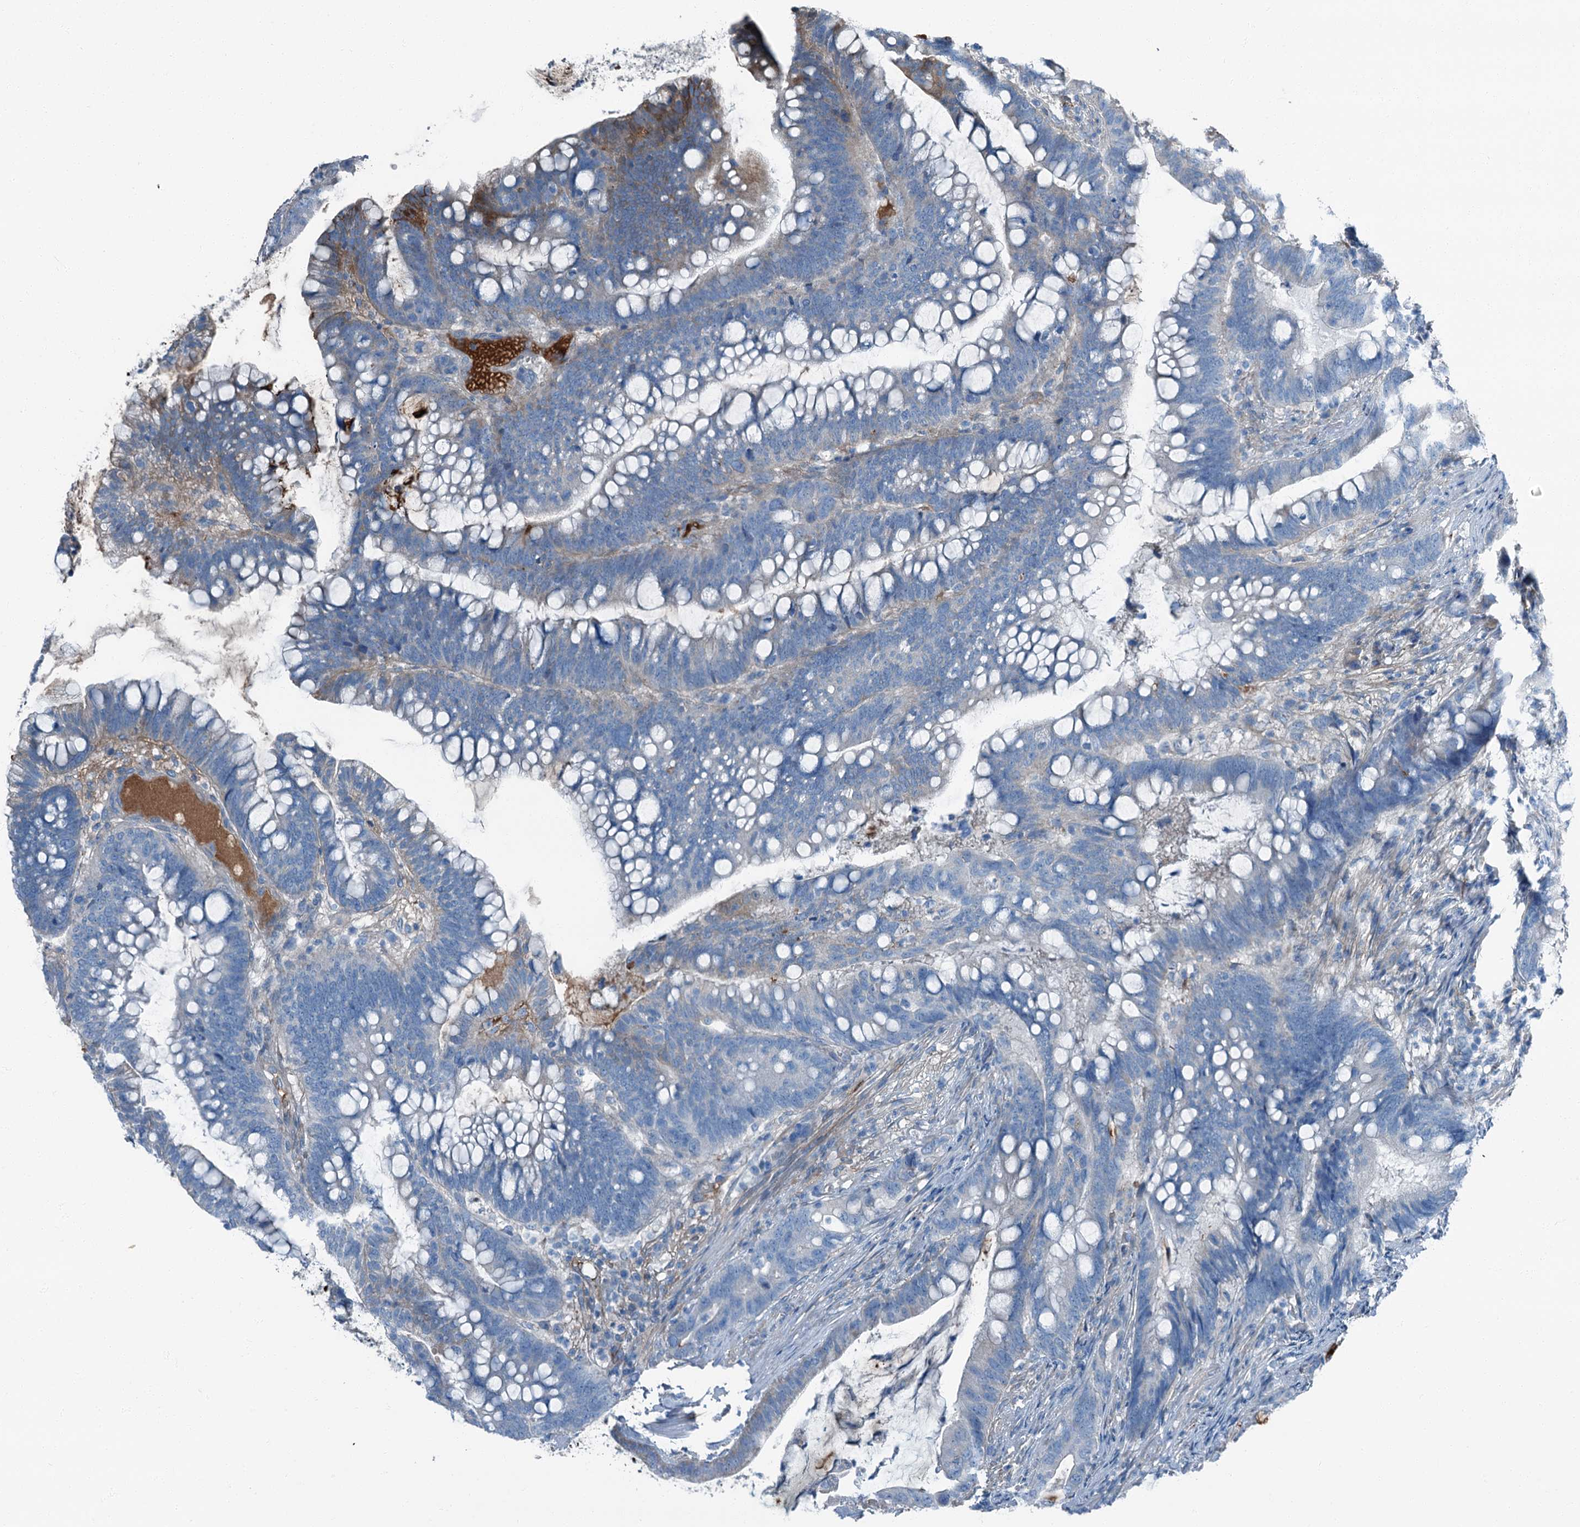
{"staining": {"intensity": "moderate", "quantity": "<25%", "location": "cytoplasmic/membranous"}, "tissue": "colorectal cancer", "cell_type": "Tumor cells", "image_type": "cancer", "snomed": [{"axis": "morphology", "description": "Adenocarcinoma, NOS"}, {"axis": "topography", "description": "Colon"}], "caption": "IHC histopathology image of neoplastic tissue: colorectal cancer (adenocarcinoma) stained using IHC shows low levels of moderate protein expression localized specifically in the cytoplasmic/membranous of tumor cells, appearing as a cytoplasmic/membranous brown color.", "gene": "AXL", "patient": {"sex": "female", "age": 66}}